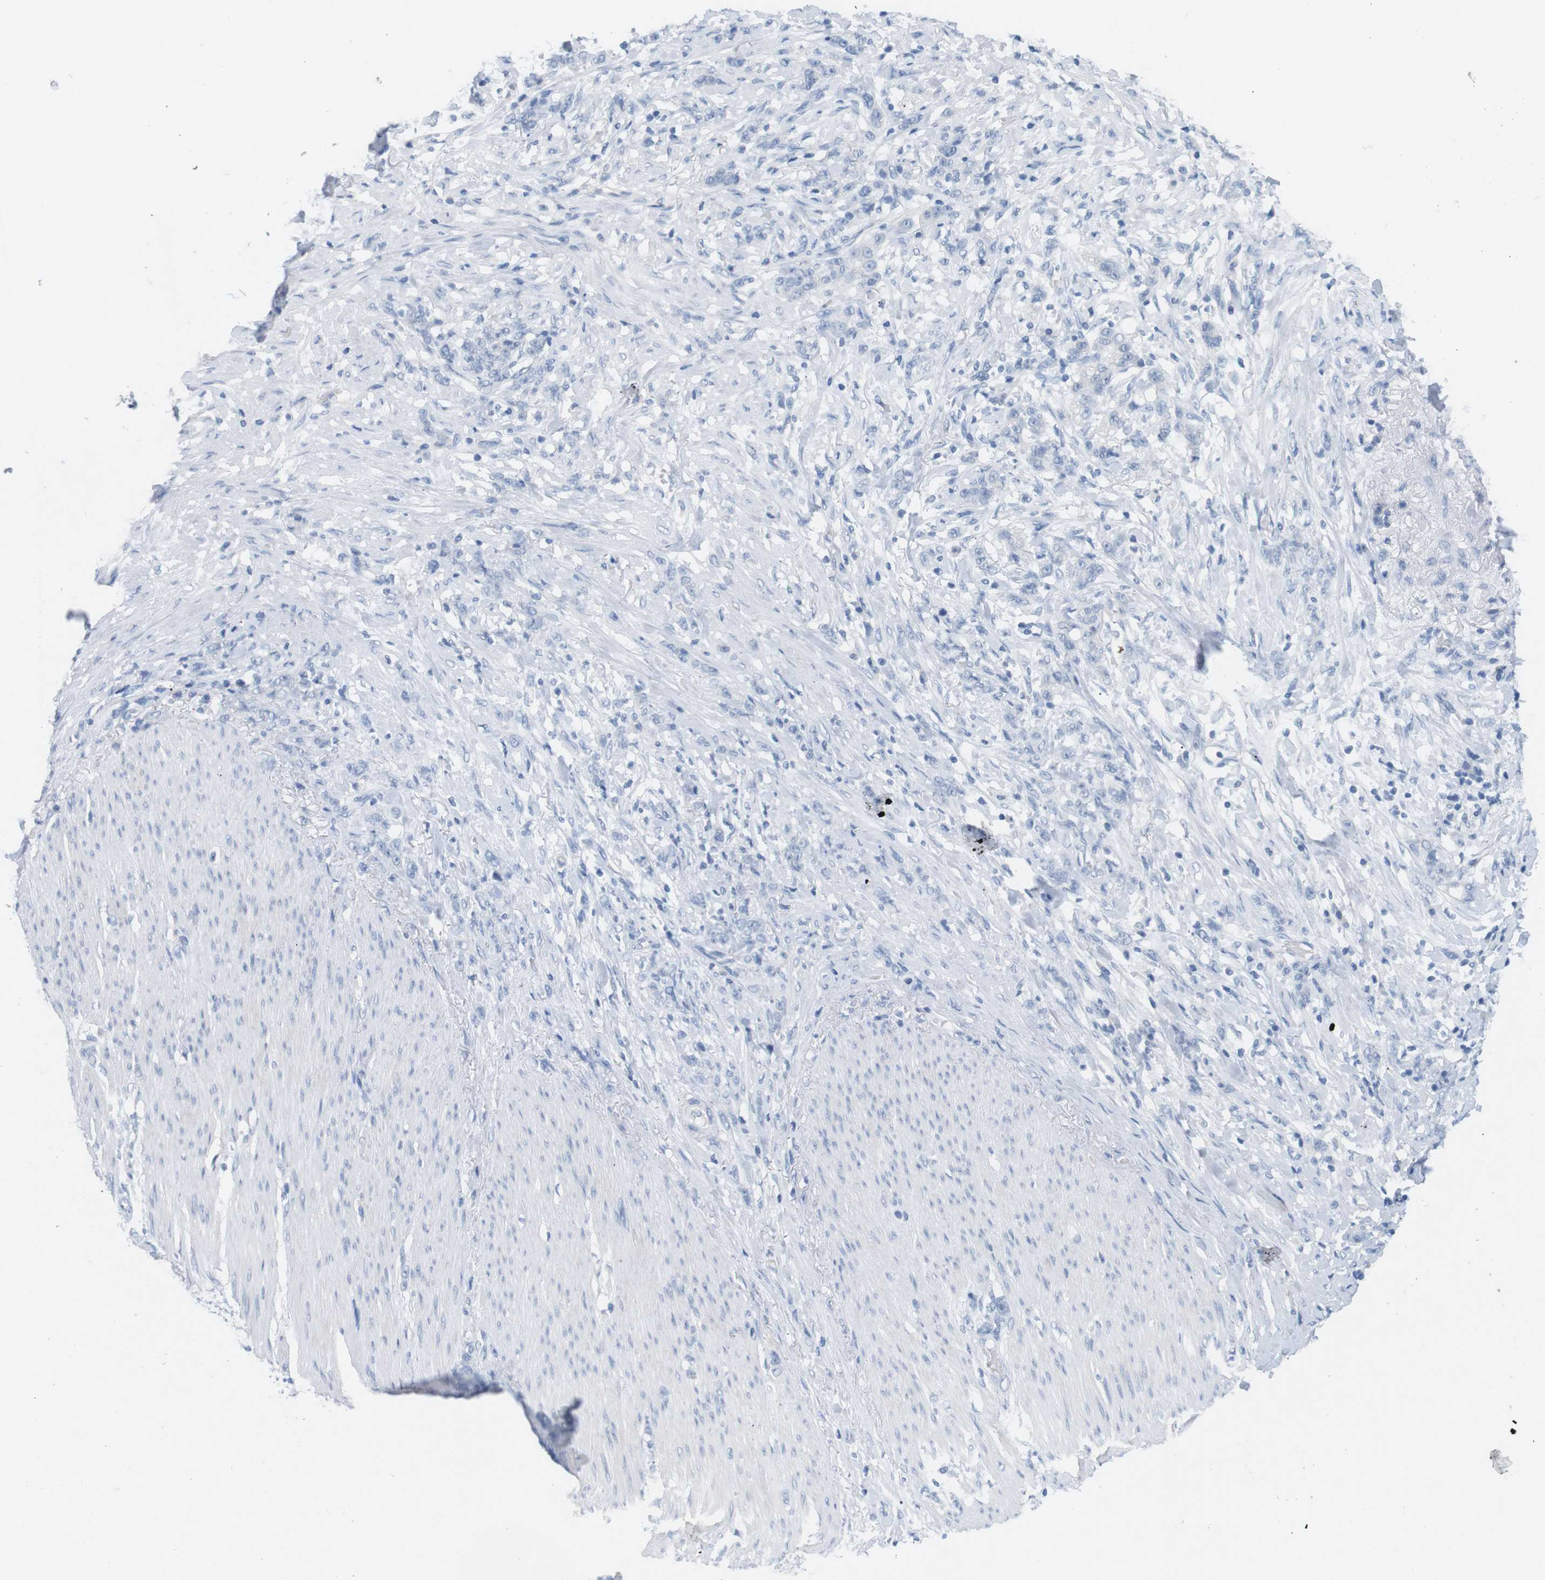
{"staining": {"intensity": "negative", "quantity": "none", "location": "none"}, "tissue": "stomach cancer", "cell_type": "Tumor cells", "image_type": "cancer", "snomed": [{"axis": "morphology", "description": "Adenocarcinoma, NOS"}, {"axis": "topography", "description": "Stomach, lower"}], "caption": "An image of human stomach adenocarcinoma is negative for staining in tumor cells. (DAB (3,3'-diaminobenzidine) IHC visualized using brightfield microscopy, high magnification).", "gene": "HBG2", "patient": {"sex": "male", "age": 88}}